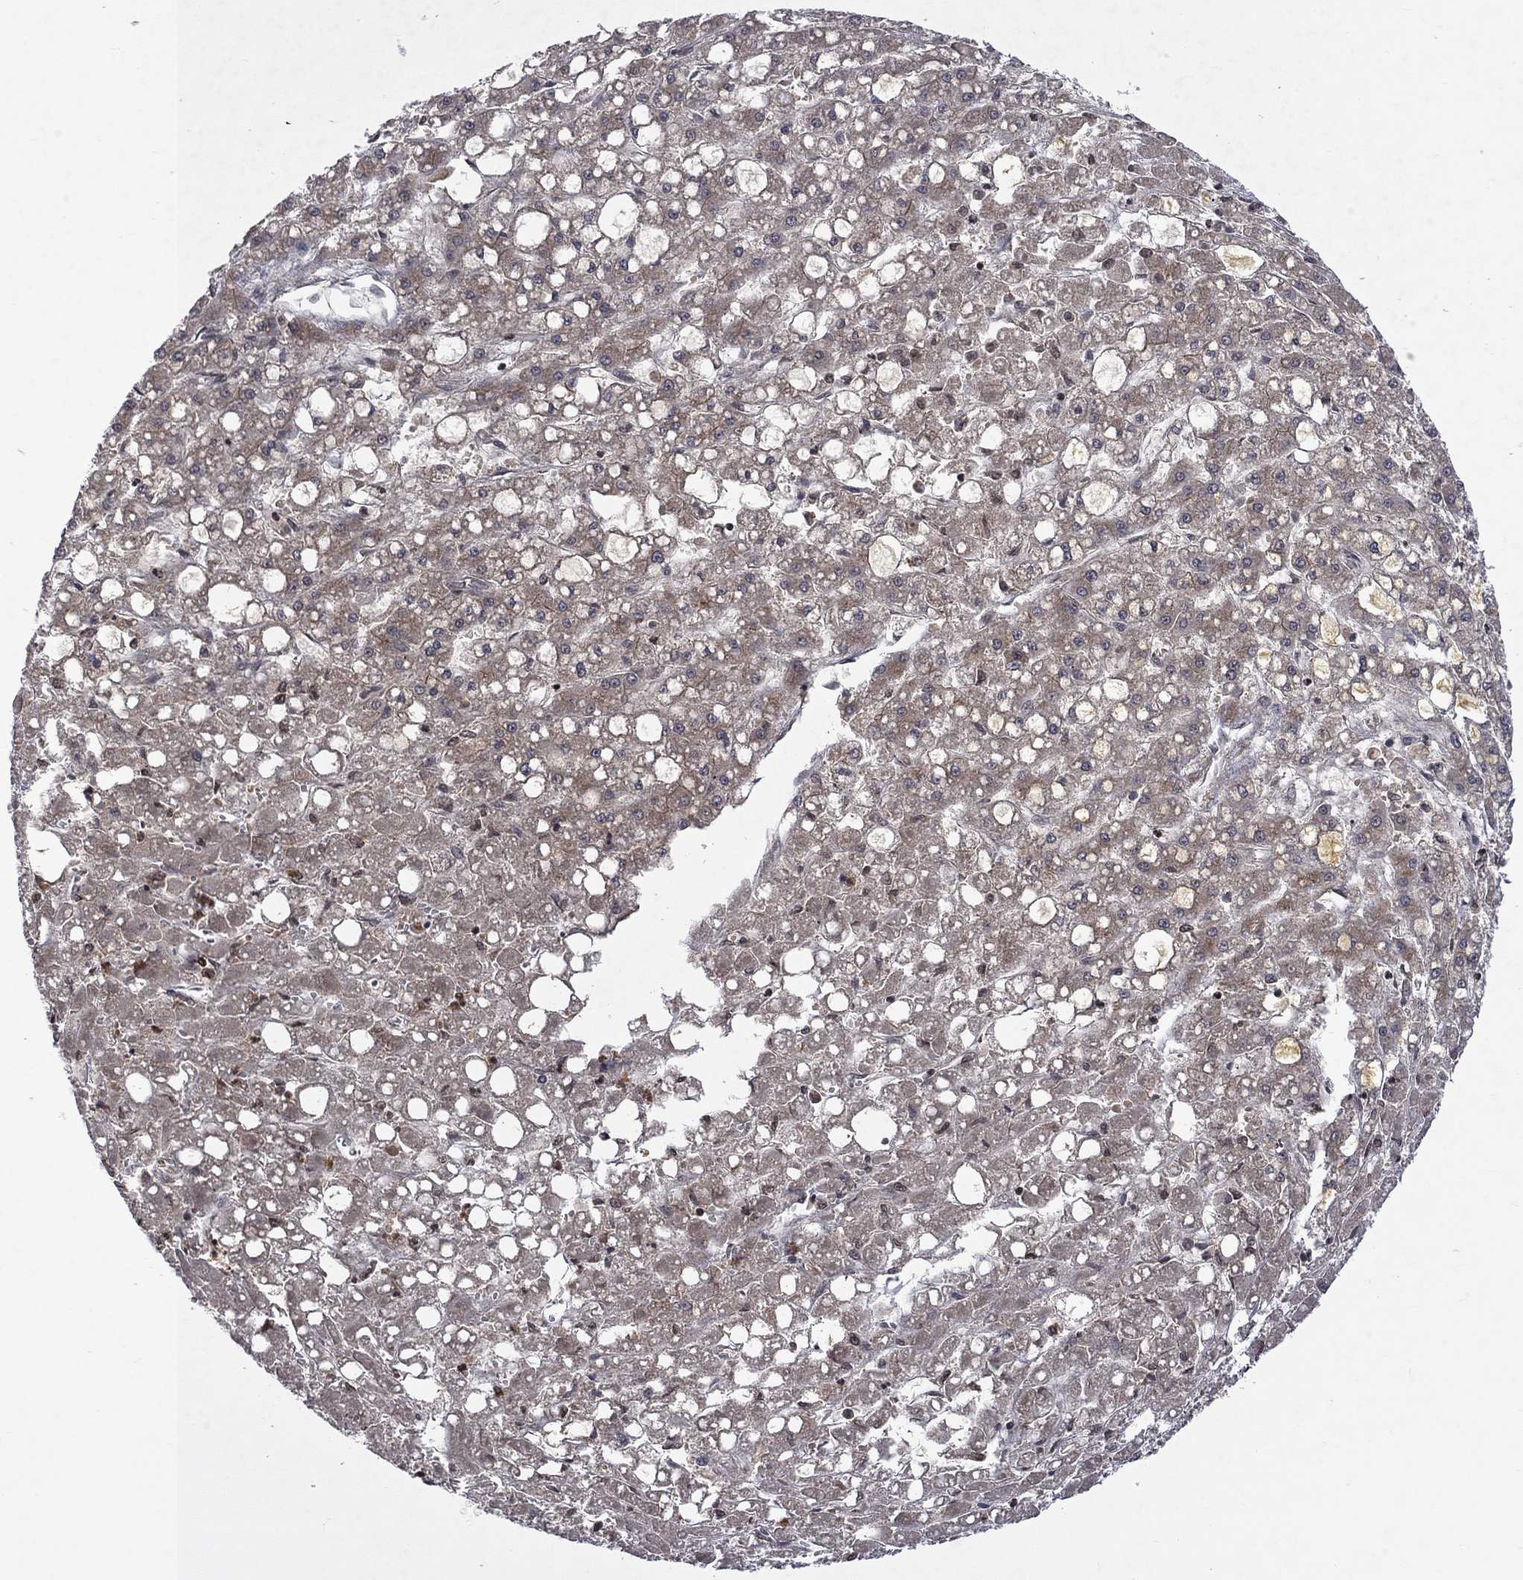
{"staining": {"intensity": "weak", "quantity": "25%-75%", "location": "cytoplasmic/membranous"}, "tissue": "liver cancer", "cell_type": "Tumor cells", "image_type": "cancer", "snomed": [{"axis": "morphology", "description": "Carcinoma, Hepatocellular, NOS"}, {"axis": "topography", "description": "Liver"}], "caption": "Protein staining by IHC demonstrates weak cytoplasmic/membranous positivity in about 25%-75% of tumor cells in liver cancer (hepatocellular carcinoma).", "gene": "TMEM33", "patient": {"sex": "male", "age": 67}}